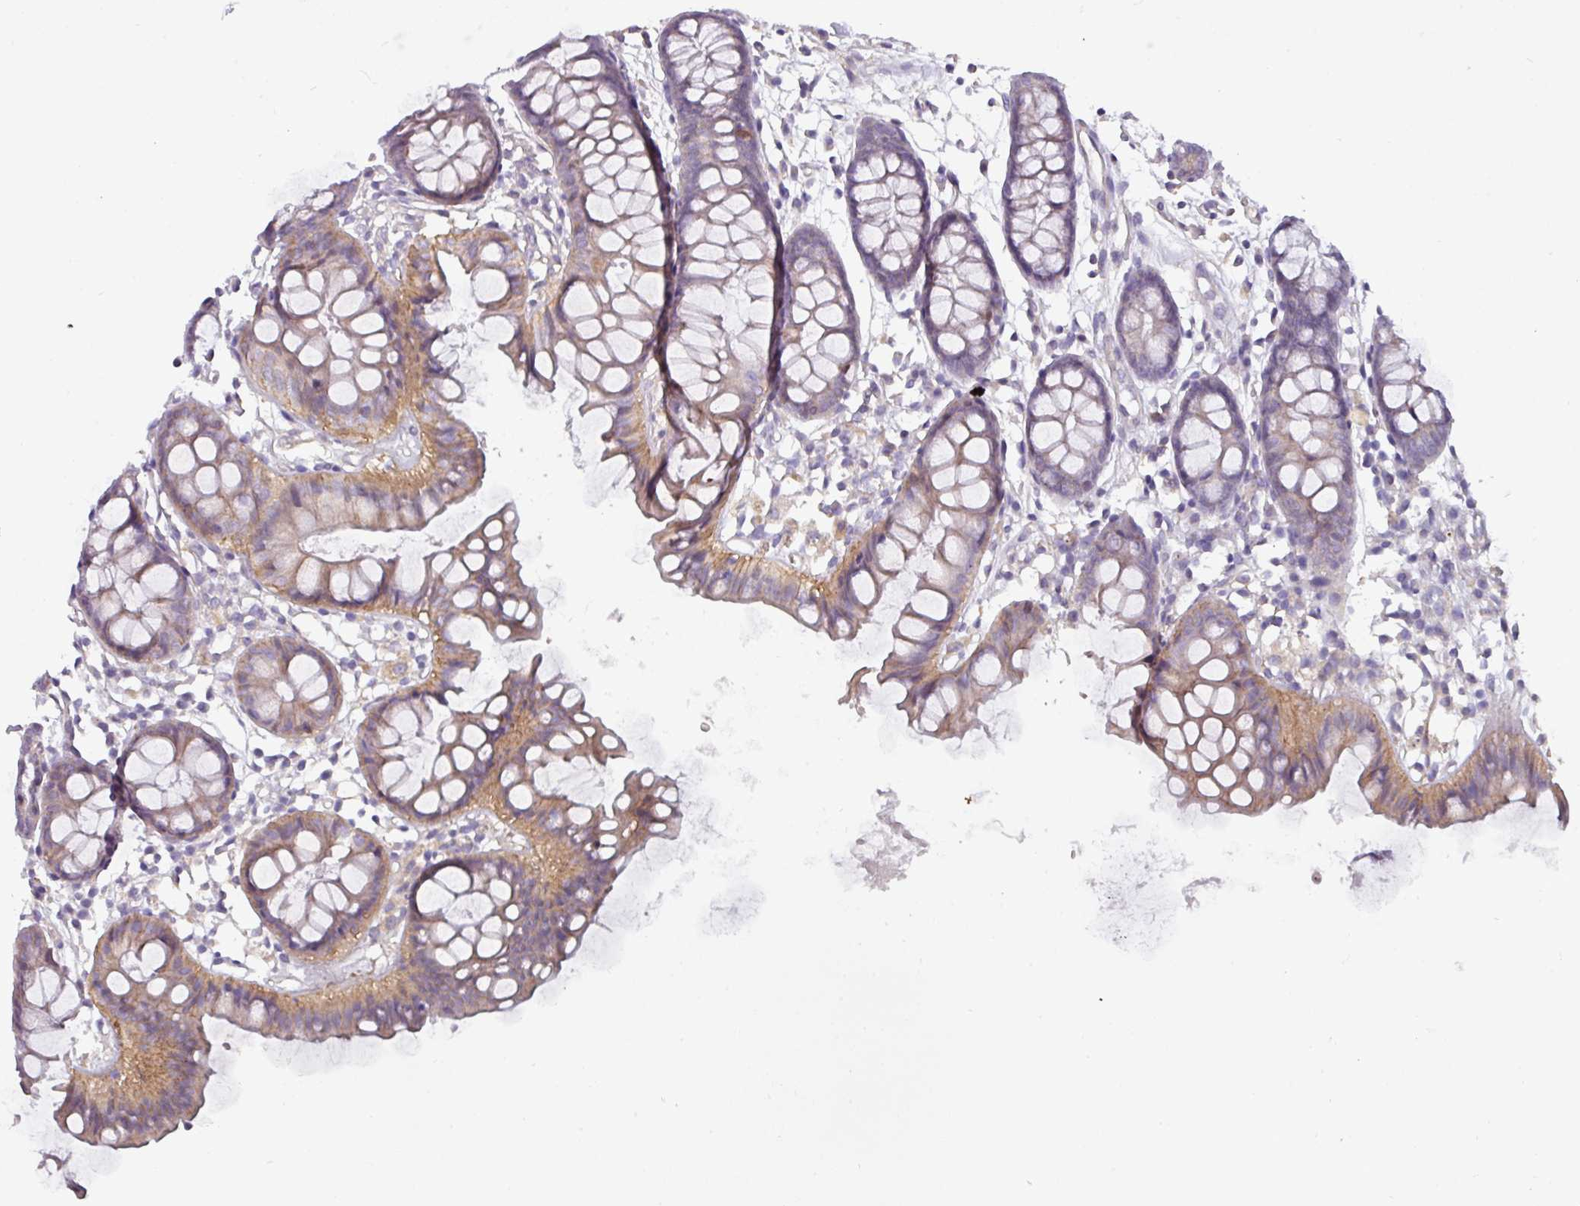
{"staining": {"intensity": "moderate", "quantity": ">75%", "location": "cytoplasmic/membranous"}, "tissue": "colon", "cell_type": "Endothelial cells", "image_type": "normal", "snomed": [{"axis": "morphology", "description": "Normal tissue, NOS"}, {"axis": "topography", "description": "Colon"}], "caption": "Colon was stained to show a protein in brown. There is medium levels of moderate cytoplasmic/membranous positivity in about >75% of endothelial cells. (DAB (3,3'-diaminobenzidine) = brown stain, brightfield microscopy at high magnification).", "gene": "BUD23", "patient": {"sex": "female", "age": 84}}